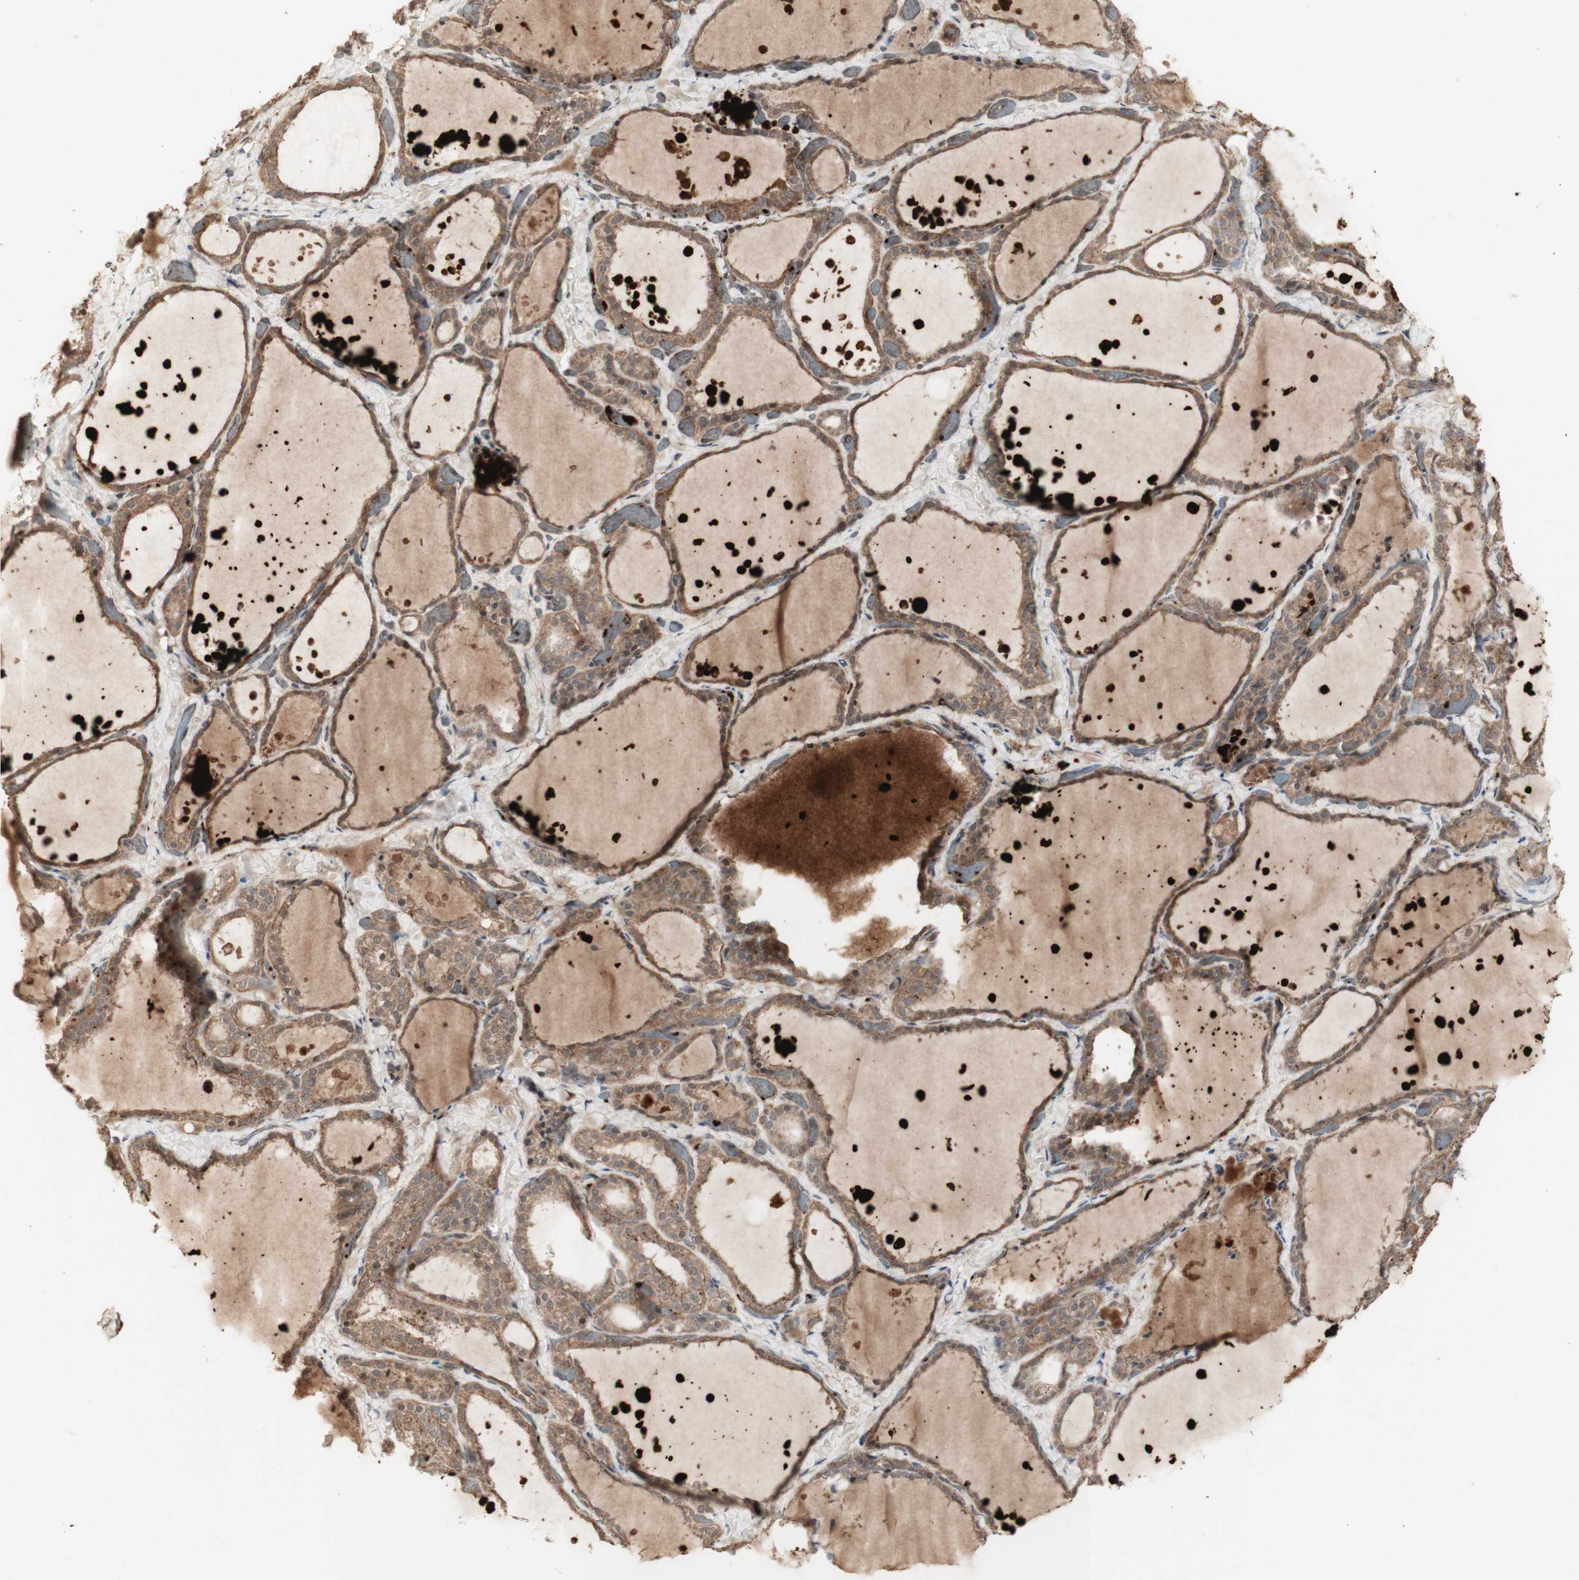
{"staining": {"intensity": "moderate", "quantity": ">75%", "location": "cytoplasmic/membranous"}, "tissue": "thyroid gland", "cell_type": "Glandular cells", "image_type": "normal", "snomed": [{"axis": "morphology", "description": "Normal tissue, NOS"}, {"axis": "topography", "description": "Thyroid gland"}], "caption": "IHC (DAB (3,3'-diaminobenzidine)) staining of benign human thyroid gland displays moderate cytoplasmic/membranous protein staining in about >75% of glandular cells. Immunohistochemistry (ihc) stains the protein in brown and the nuclei are stained blue.", "gene": "ALOX12", "patient": {"sex": "female", "age": 44}}